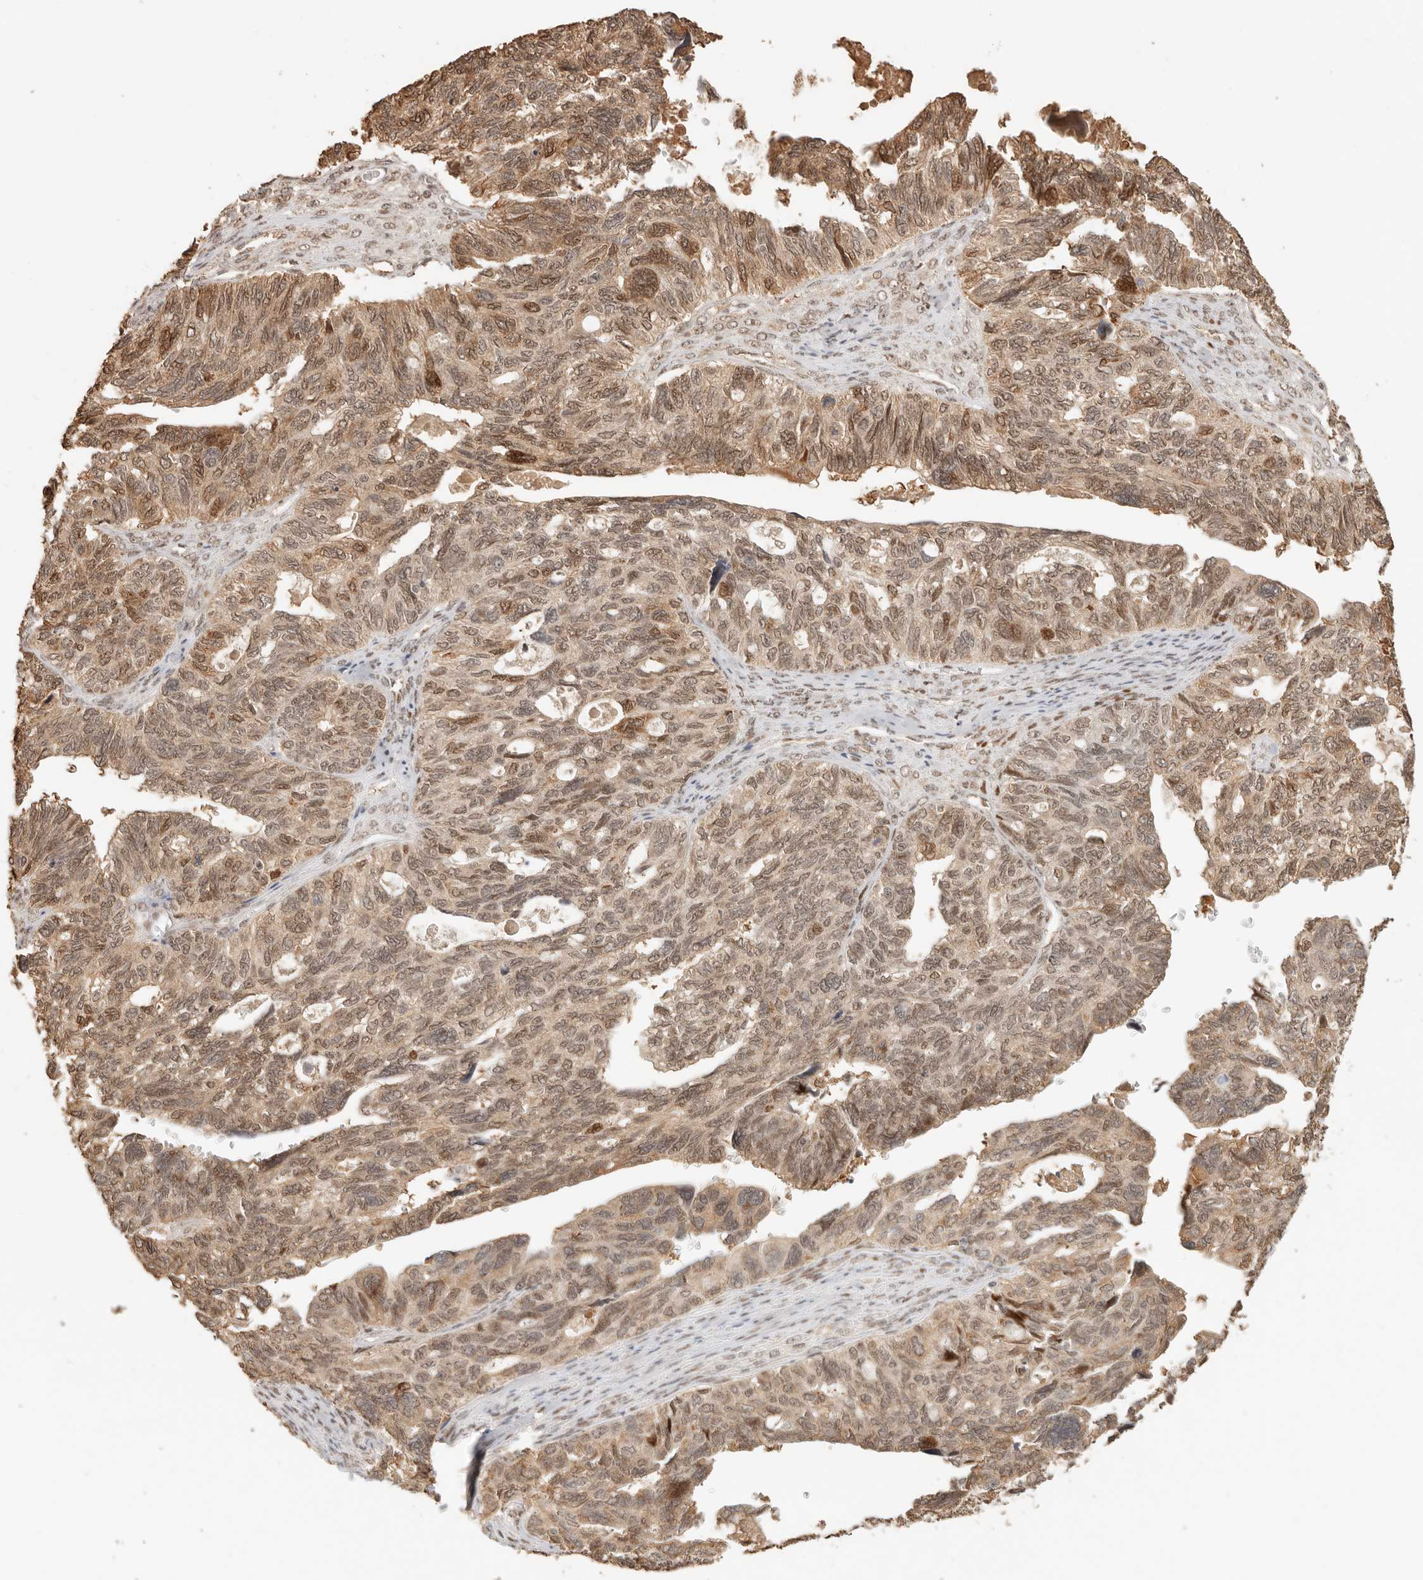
{"staining": {"intensity": "moderate", "quantity": ">75%", "location": "nuclear"}, "tissue": "ovarian cancer", "cell_type": "Tumor cells", "image_type": "cancer", "snomed": [{"axis": "morphology", "description": "Cystadenocarcinoma, serous, NOS"}, {"axis": "topography", "description": "Ovary"}], "caption": "Protein expression analysis of serous cystadenocarcinoma (ovarian) reveals moderate nuclear expression in approximately >75% of tumor cells. The staining was performed using DAB (3,3'-diaminobenzidine) to visualize the protein expression in brown, while the nuclei were stained in blue with hematoxylin (Magnification: 20x).", "gene": "NPAS2", "patient": {"sex": "female", "age": 79}}